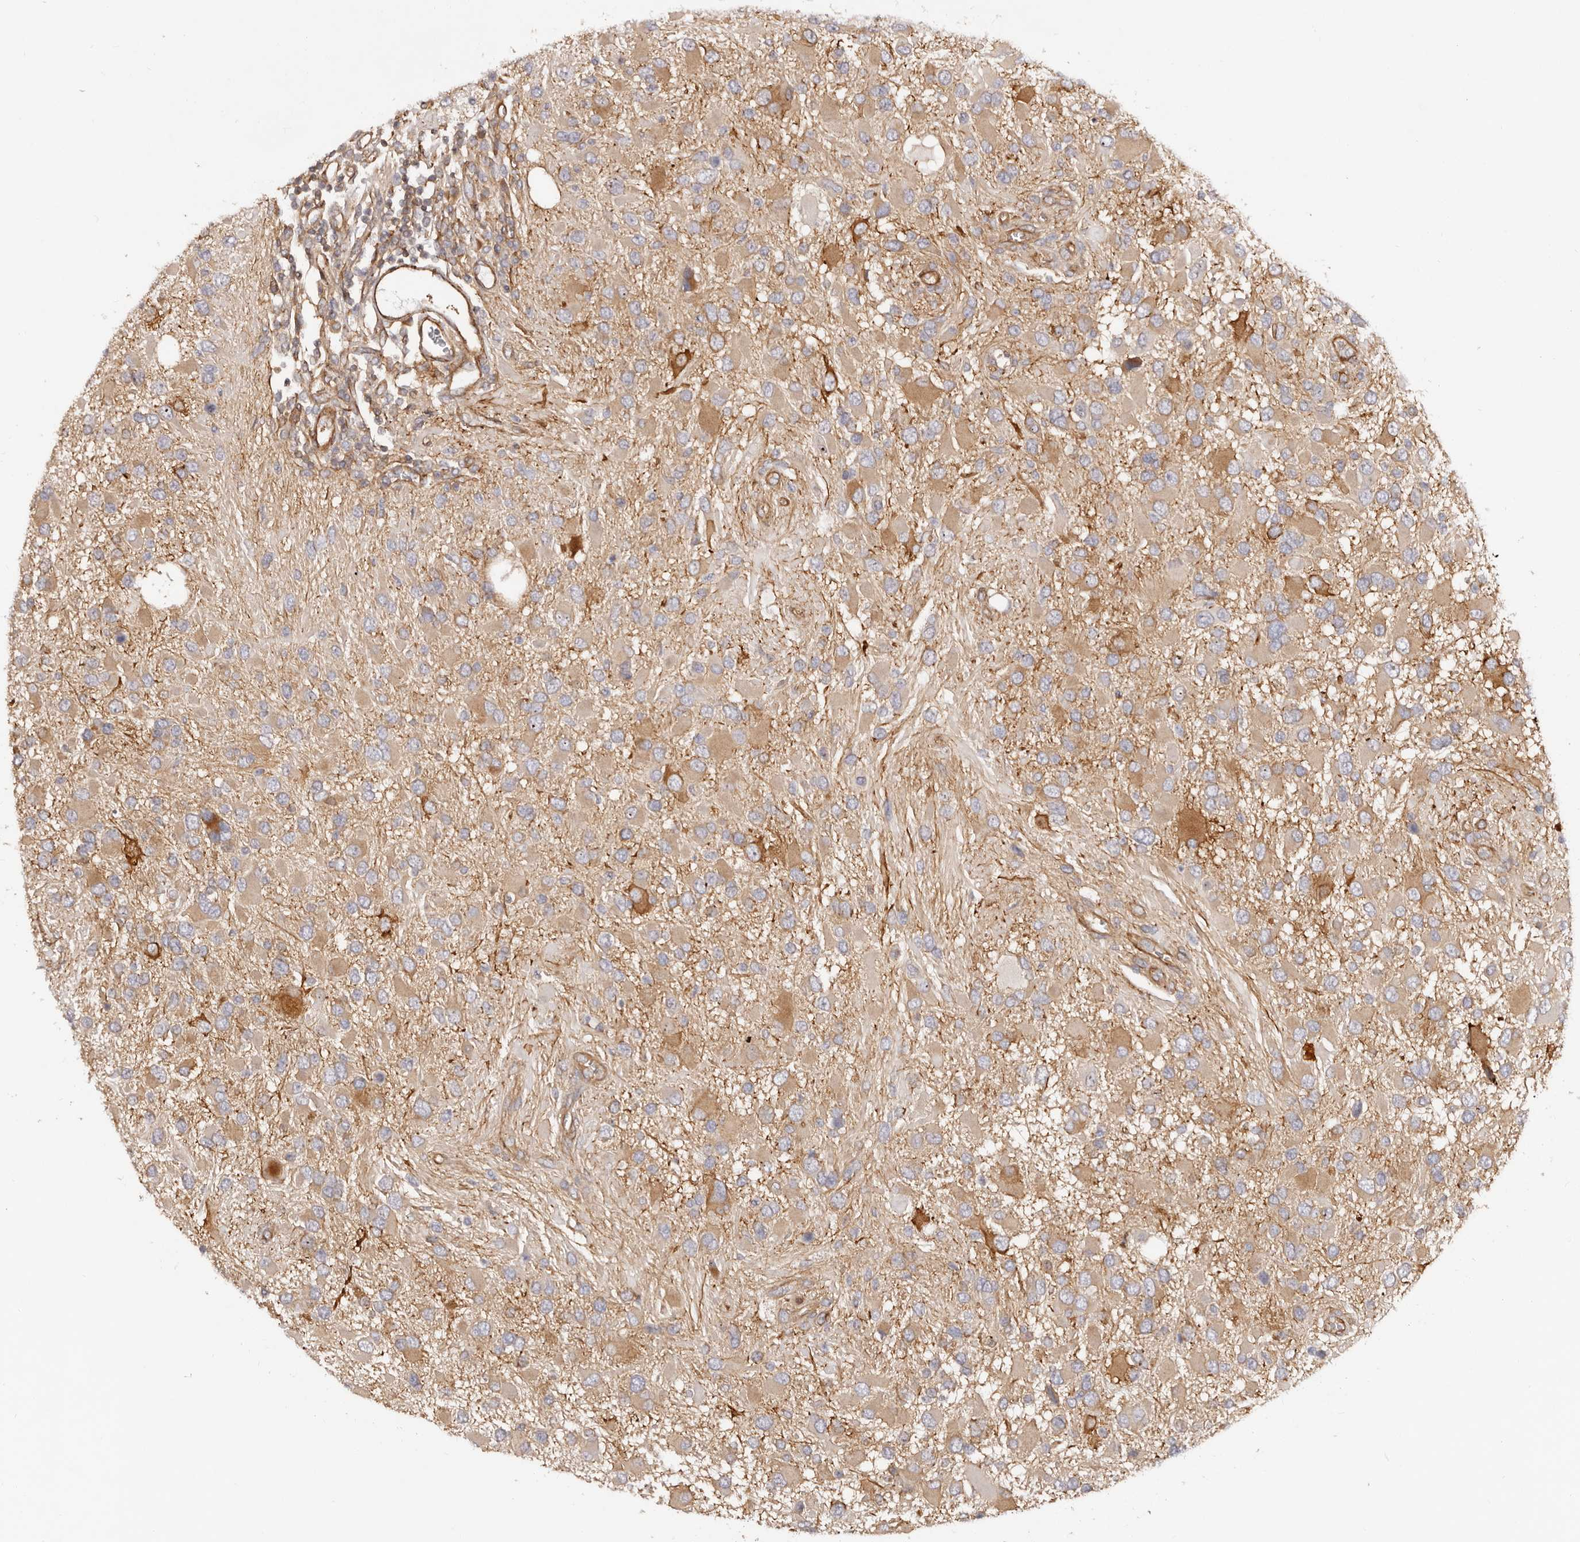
{"staining": {"intensity": "moderate", "quantity": ">75%", "location": "cytoplasmic/membranous"}, "tissue": "glioma", "cell_type": "Tumor cells", "image_type": "cancer", "snomed": [{"axis": "morphology", "description": "Glioma, malignant, High grade"}, {"axis": "topography", "description": "Brain"}], "caption": "Immunohistochemistry of human malignant high-grade glioma demonstrates medium levels of moderate cytoplasmic/membranous staining in approximately >75% of tumor cells.", "gene": "RPS6", "patient": {"sex": "male", "age": 53}}